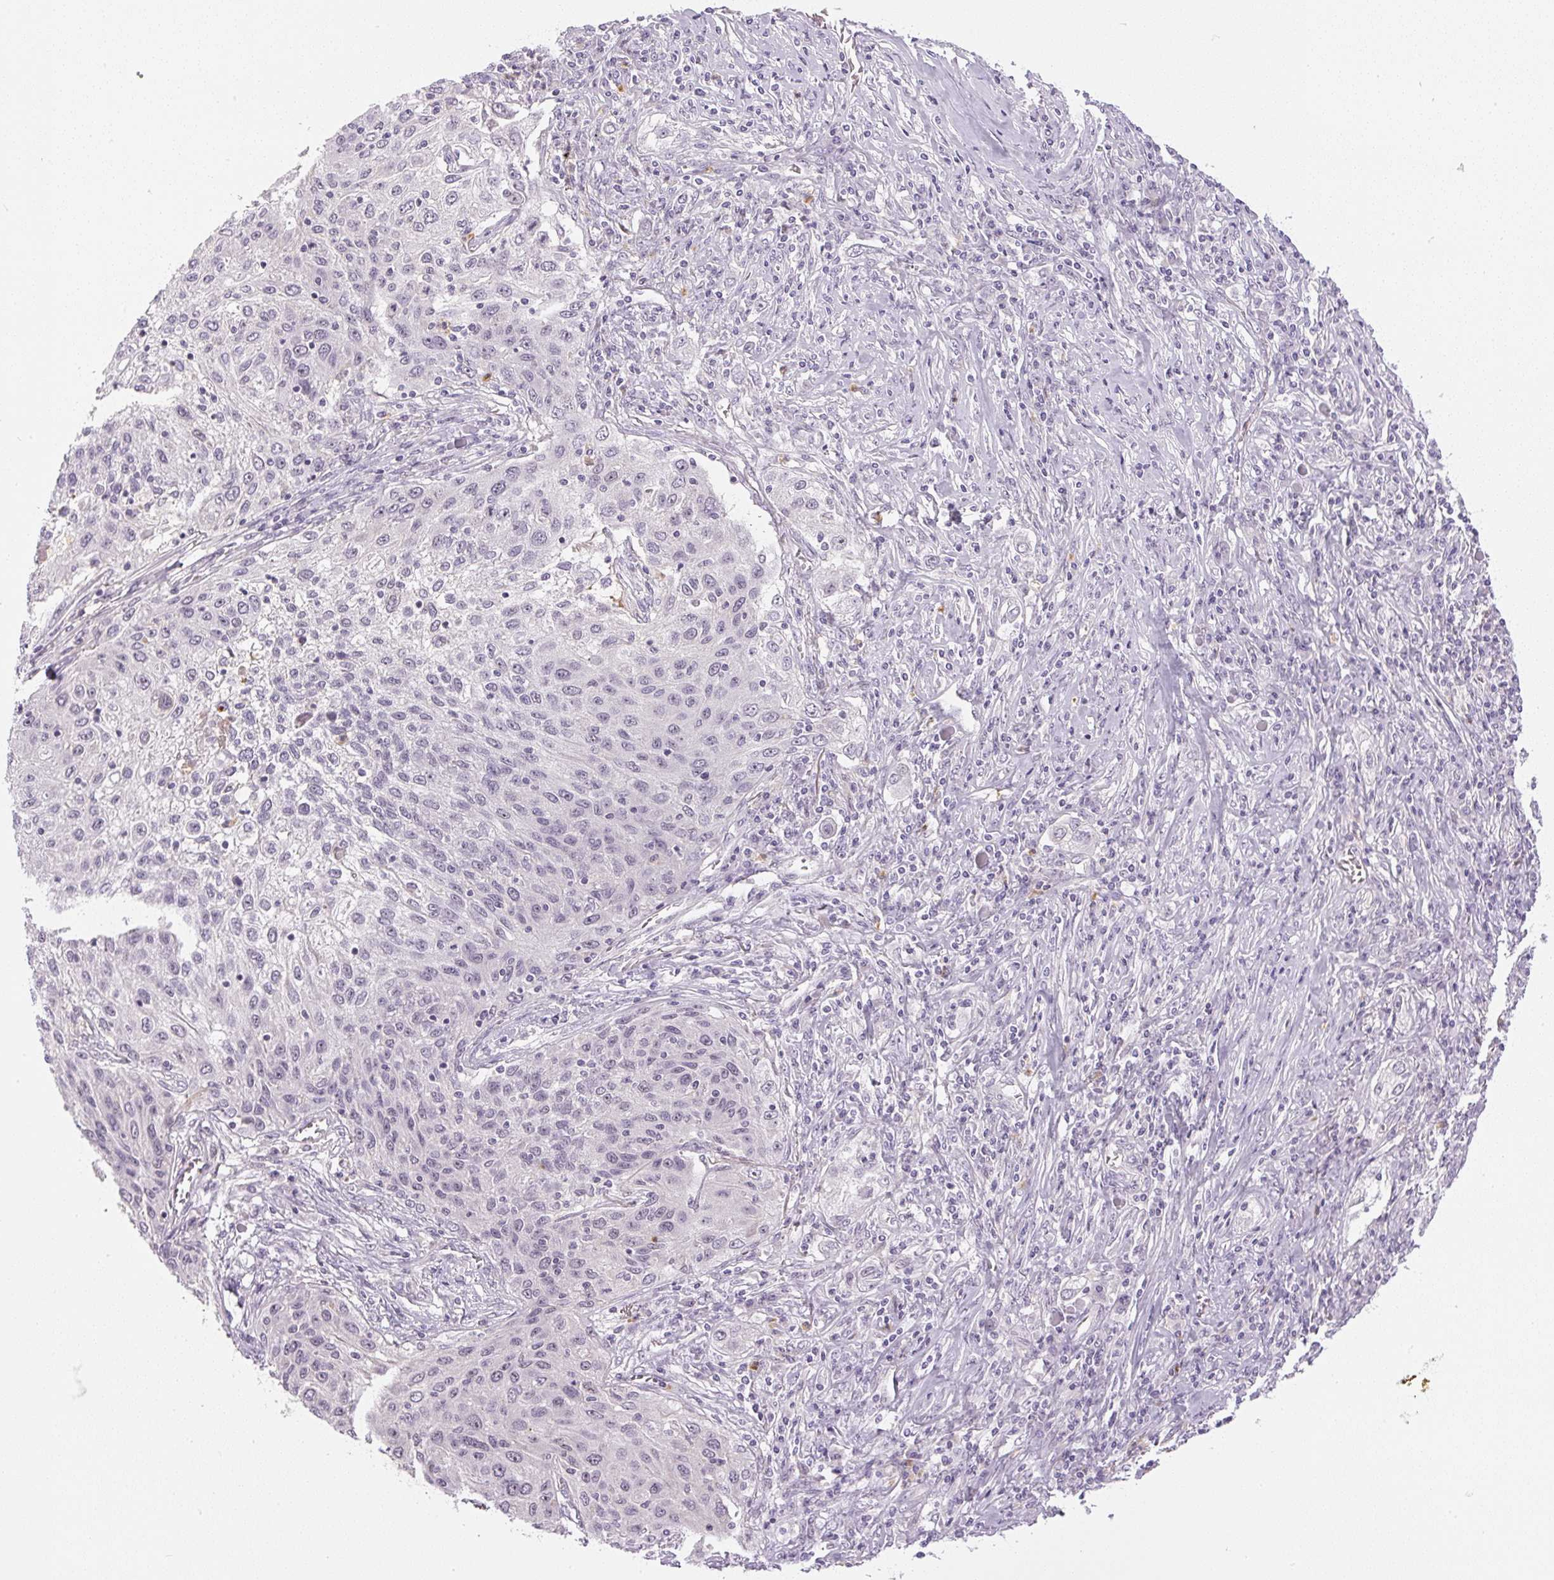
{"staining": {"intensity": "negative", "quantity": "none", "location": "none"}, "tissue": "lung cancer", "cell_type": "Tumor cells", "image_type": "cancer", "snomed": [{"axis": "morphology", "description": "Squamous cell carcinoma, NOS"}, {"axis": "topography", "description": "Lung"}], "caption": "Tumor cells show no significant expression in squamous cell carcinoma (lung).", "gene": "SGF29", "patient": {"sex": "female", "age": 69}}